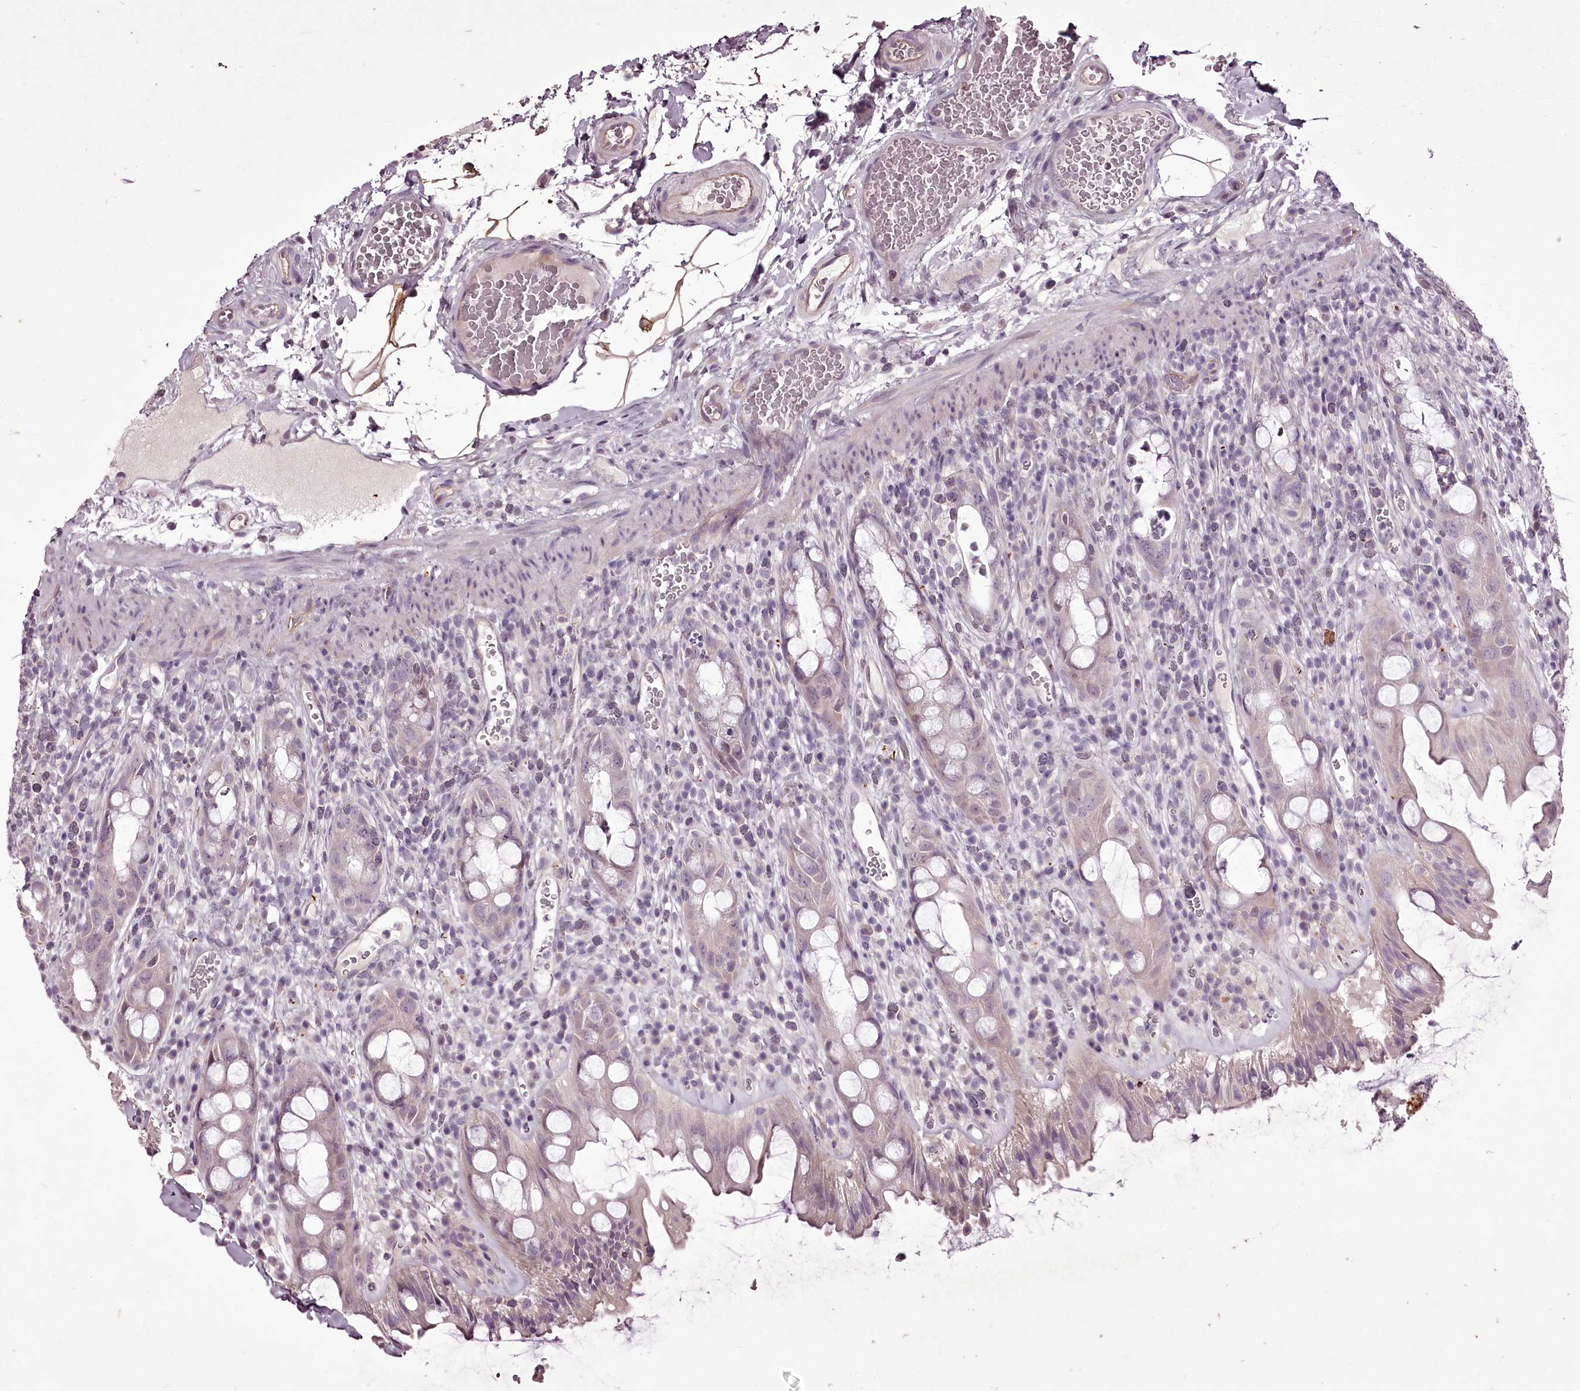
{"staining": {"intensity": "negative", "quantity": "none", "location": "none"}, "tissue": "rectum", "cell_type": "Glandular cells", "image_type": "normal", "snomed": [{"axis": "morphology", "description": "Normal tissue, NOS"}, {"axis": "topography", "description": "Rectum"}], "caption": "The immunohistochemistry (IHC) micrograph has no significant positivity in glandular cells of rectum.", "gene": "C1orf56", "patient": {"sex": "female", "age": 57}}